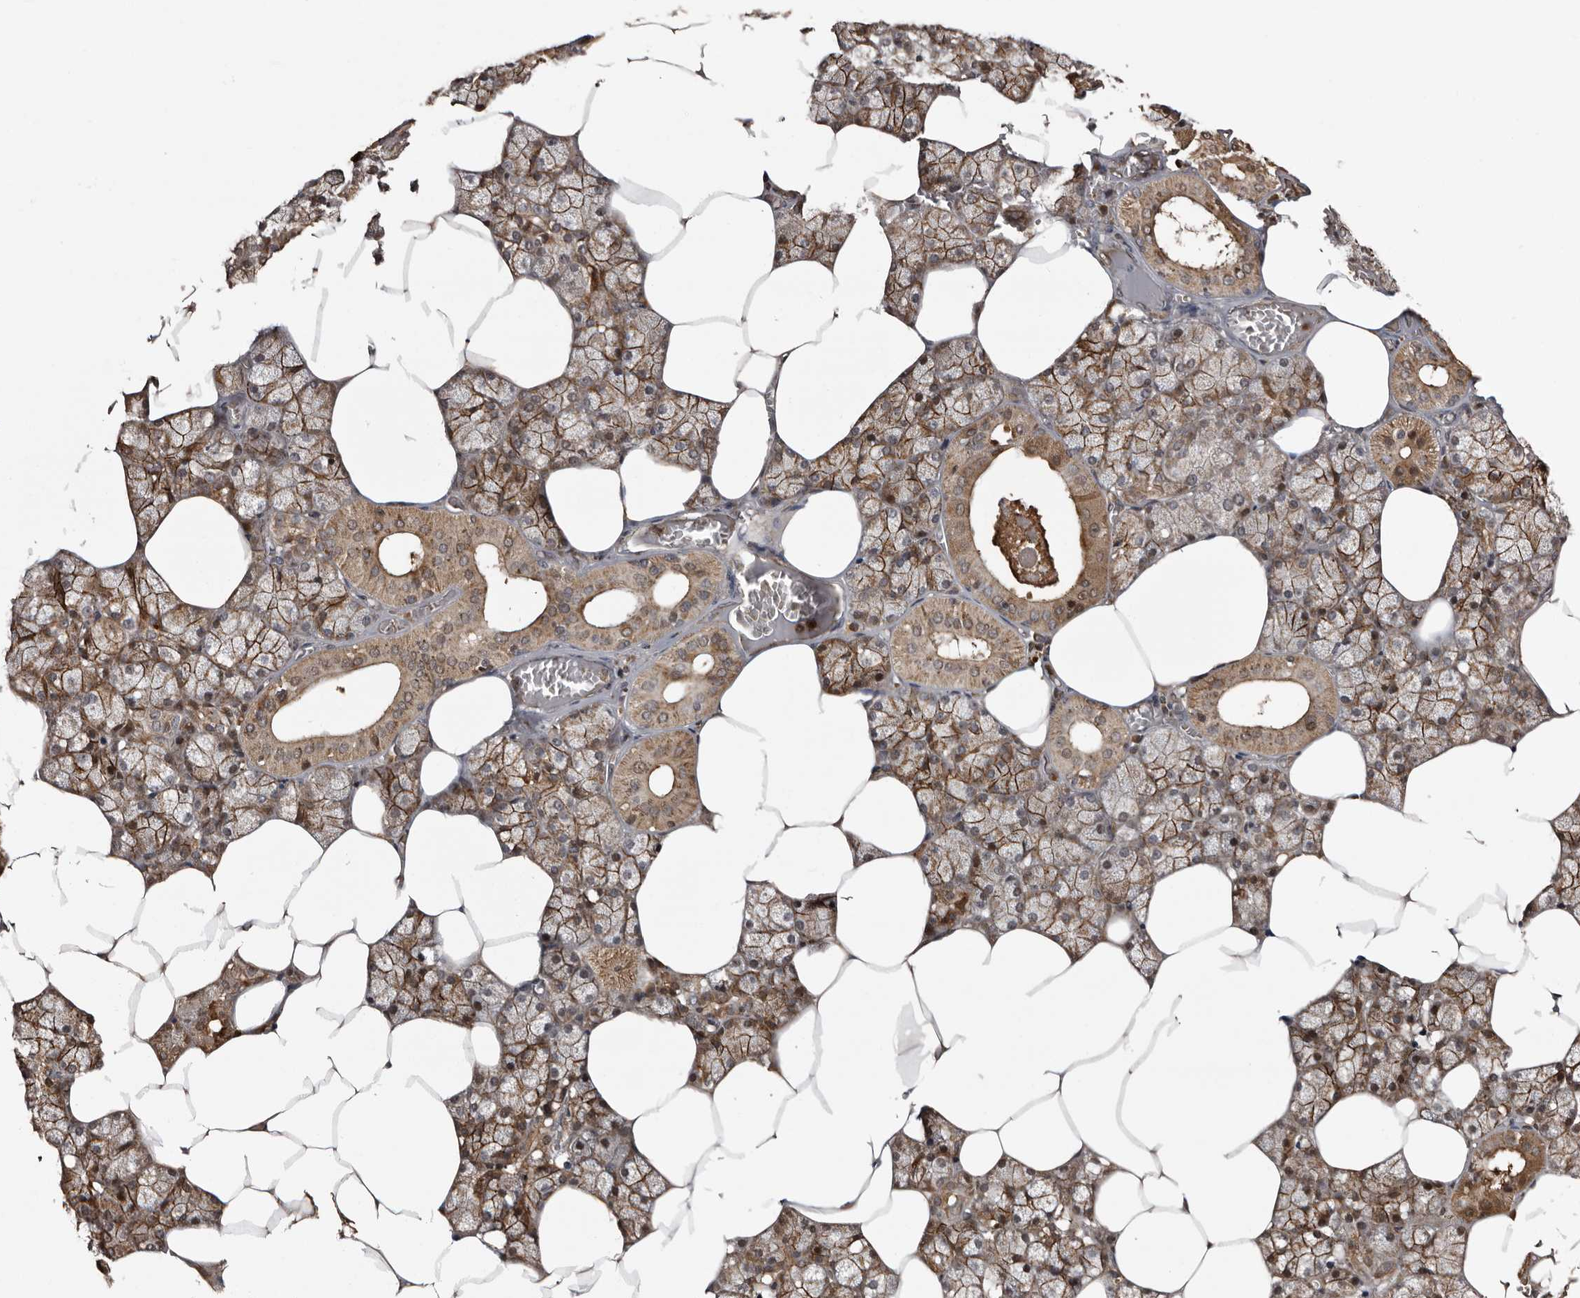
{"staining": {"intensity": "moderate", "quantity": ">75%", "location": "cytoplasmic/membranous"}, "tissue": "salivary gland", "cell_type": "Glandular cells", "image_type": "normal", "snomed": [{"axis": "morphology", "description": "Normal tissue, NOS"}, {"axis": "topography", "description": "Salivary gland"}], "caption": "Immunohistochemistry staining of unremarkable salivary gland, which displays medium levels of moderate cytoplasmic/membranous expression in about >75% of glandular cells indicating moderate cytoplasmic/membranous protein expression. The staining was performed using DAB (3,3'-diaminobenzidine) (brown) for protein detection and nuclei were counterstained in hematoxylin (blue).", "gene": "SERTAD4", "patient": {"sex": "male", "age": 62}}